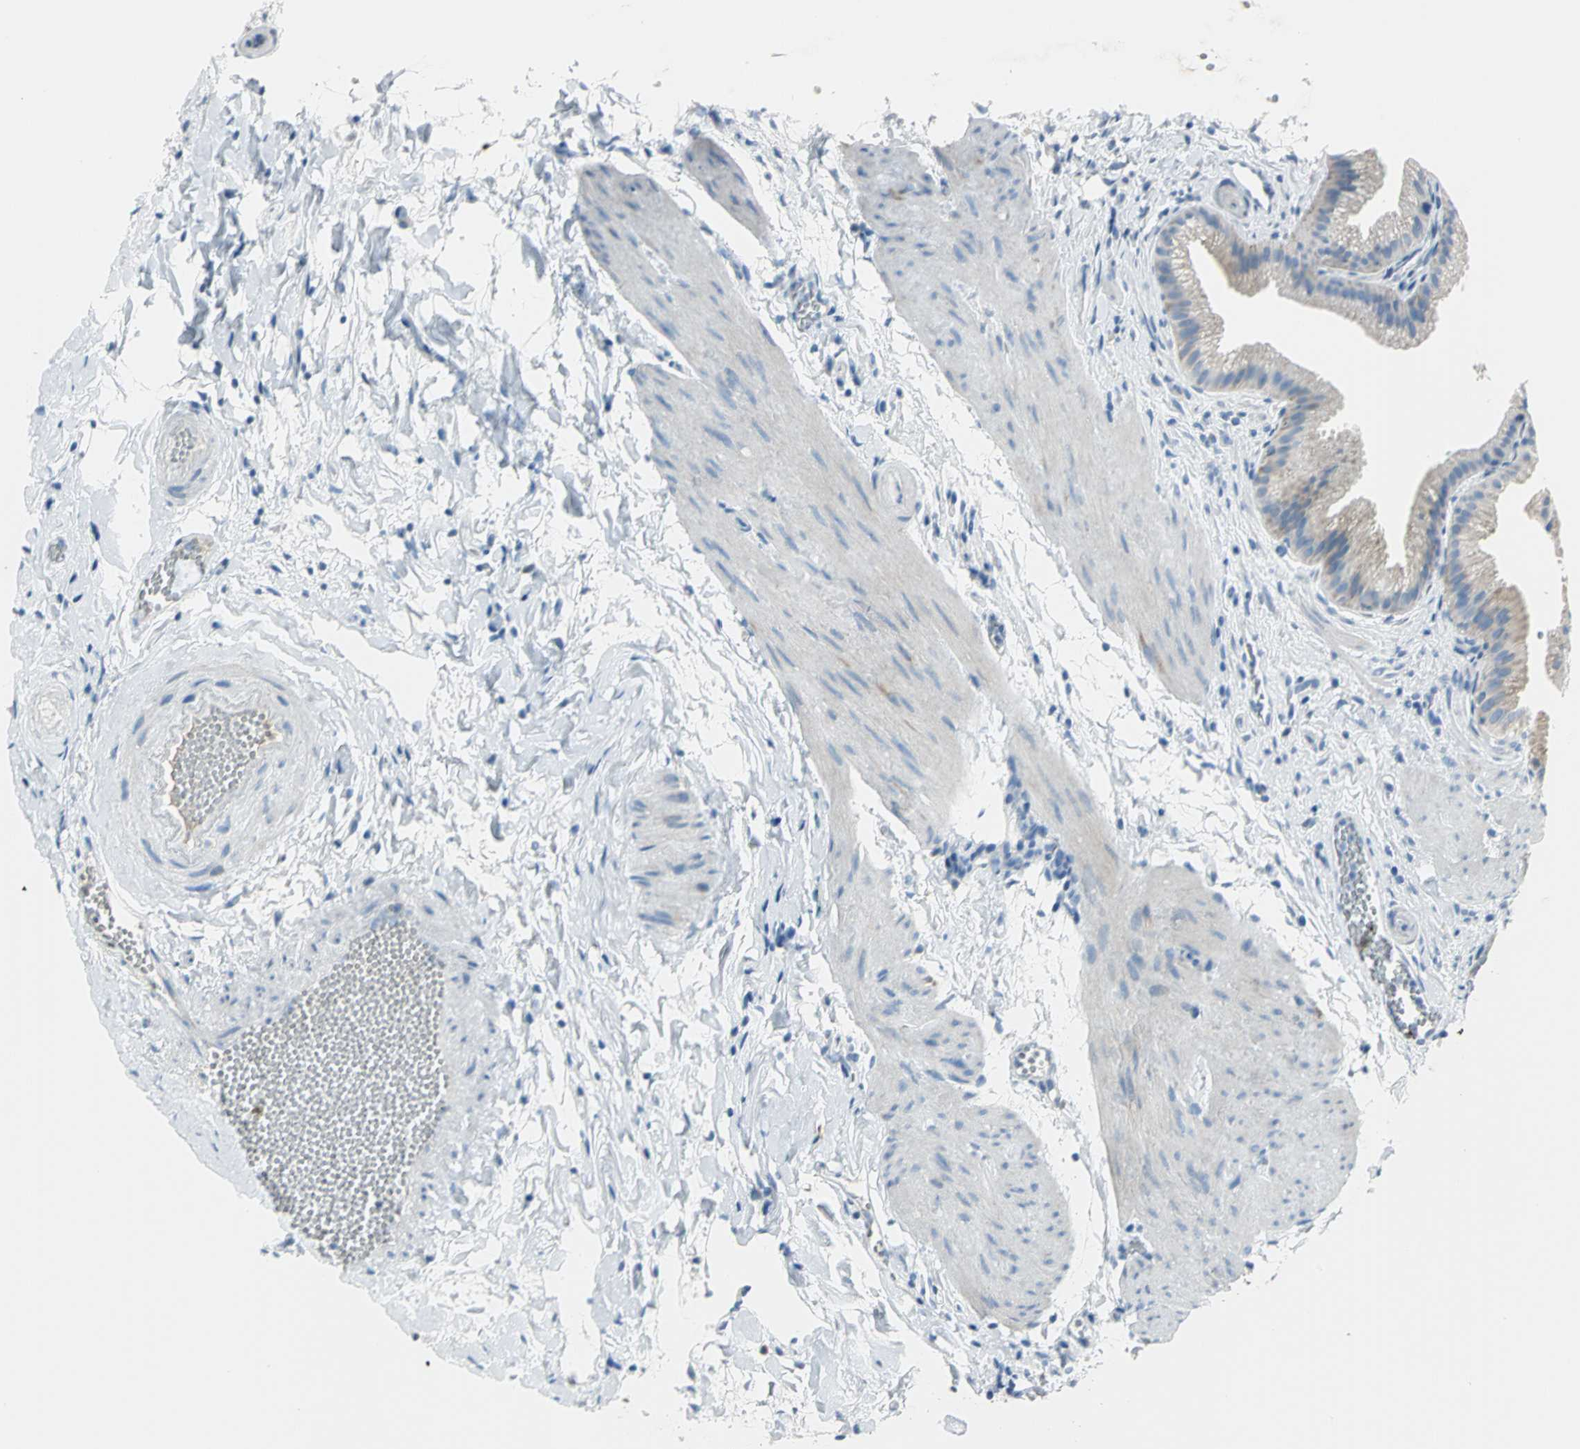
{"staining": {"intensity": "weak", "quantity": "25%-75%", "location": "cytoplasmic/membranous"}, "tissue": "gallbladder", "cell_type": "Glandular cells", "image_type": "normal", "snomed": [{"axis": "morphology", "description": "Normal tissue, NOS"}, {"axis": "topography", "description": "Gallbladder"}], "caption": "Immunohistochemical staining of normal gallbladder reveals weak cytoplasmic/membranous protein staining in approximately 25%-75% of glandular cells.", "gene": "ALOX15", "patient": {"sex": "female", "age": 63}}